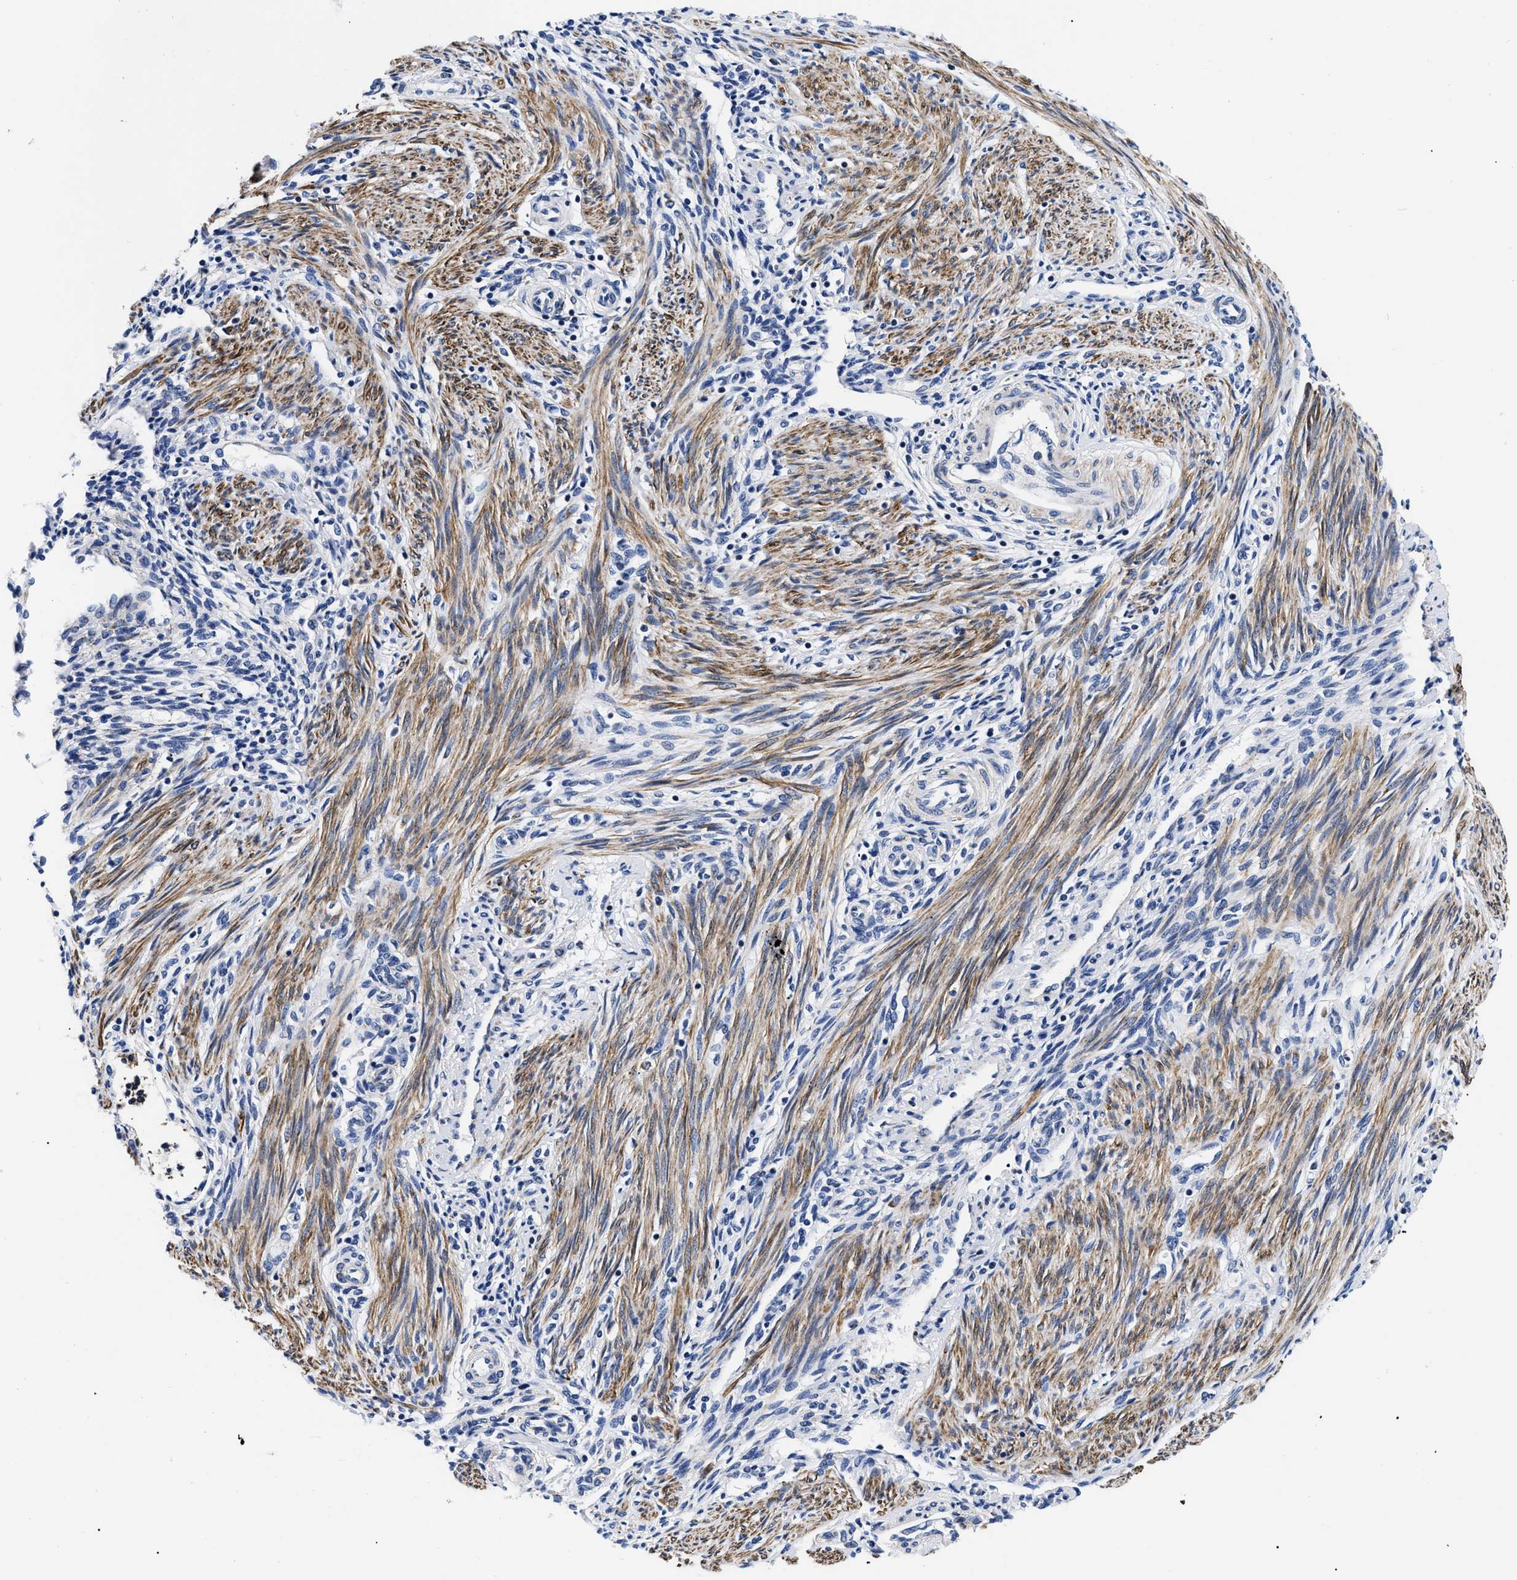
{"staining": {"intensity": "weak", "quantity": "<25%", "location": "cytoplasmic/membranous"}, "tissue": "endometrium", "cell_type": "Cells in endometrial stroma", "image_type": "normal", "snomed": [{"axis": "morphology", "description": "Normal tissue, NOS"}, {"axis": "topography", "description": "Endometrium"}], "caption": "DAB immunohistochemical staining of normal human endometrium exhibits no significant staining in cells in endometrial stroma. (Immunohistochemistry (ihc), brightfield microscopy, high magnification).", "gene": "GPR149", "patient": {"sex": "female", "age": 42}}